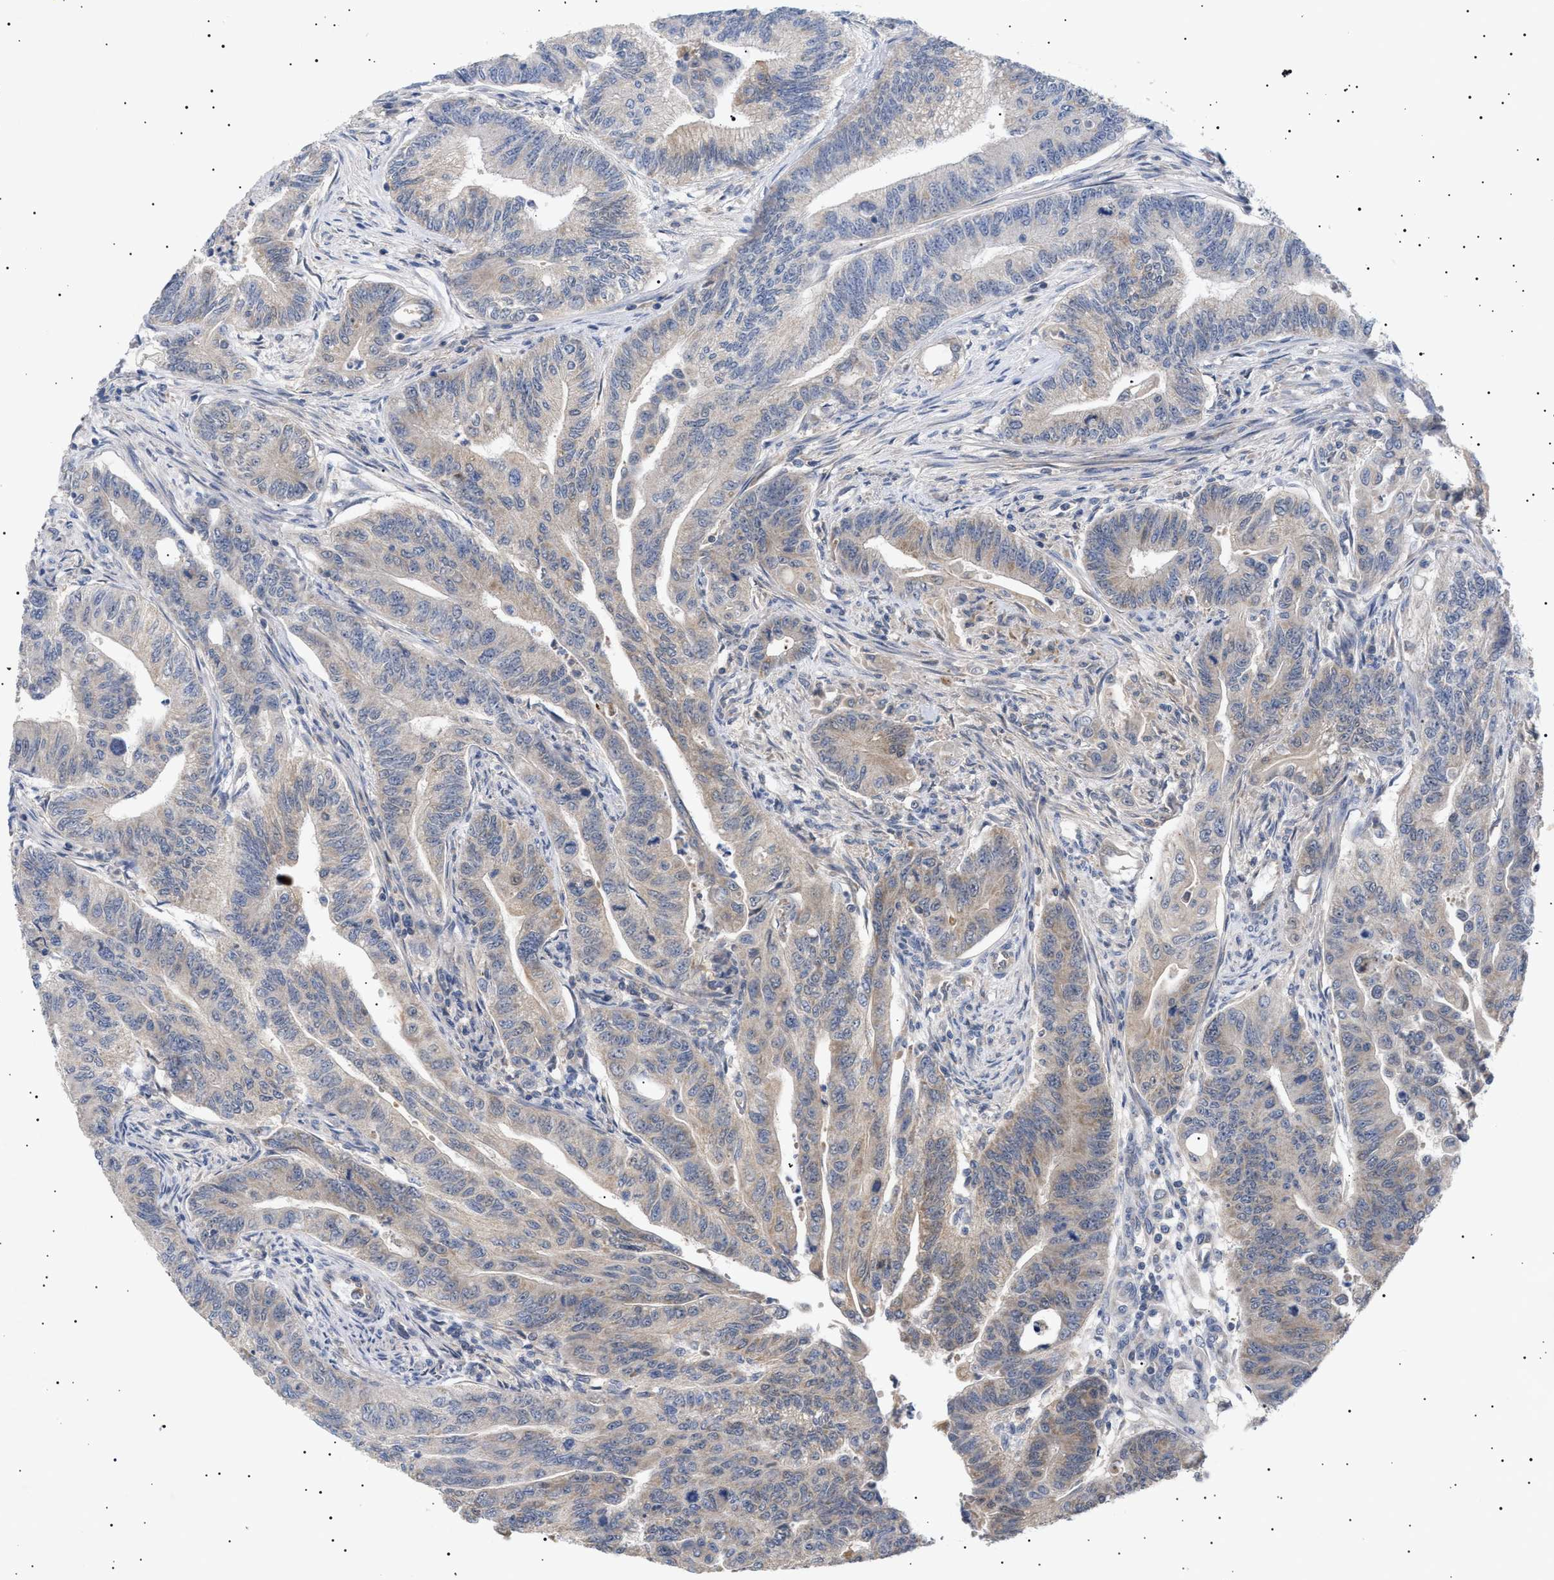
{"staining": {"intensity": "weak", "quantity": "25%-75%", "location": "cytoplasmic/membranous"}, "tissue": "colorectal cancer", "cell_type": "Tumor cells", "image_type": "cancer", "snomed": [{"axis": "morphology", "description": "Adenoma, NOS"}, {"axis": "morphology", "description": "Adenocarcinoma, NOS"}, {"axis": "topography", "description": "Colon"}], "caption": "Colorectal cancer (adenocarcinoma) stained for a protein (brown) shows weak cytoplasmic/membranous positive staining in approximately 25%-75% of tumor cells.", "gene": "SIRT5", "patient": {"sex": "male", "age": 79}}